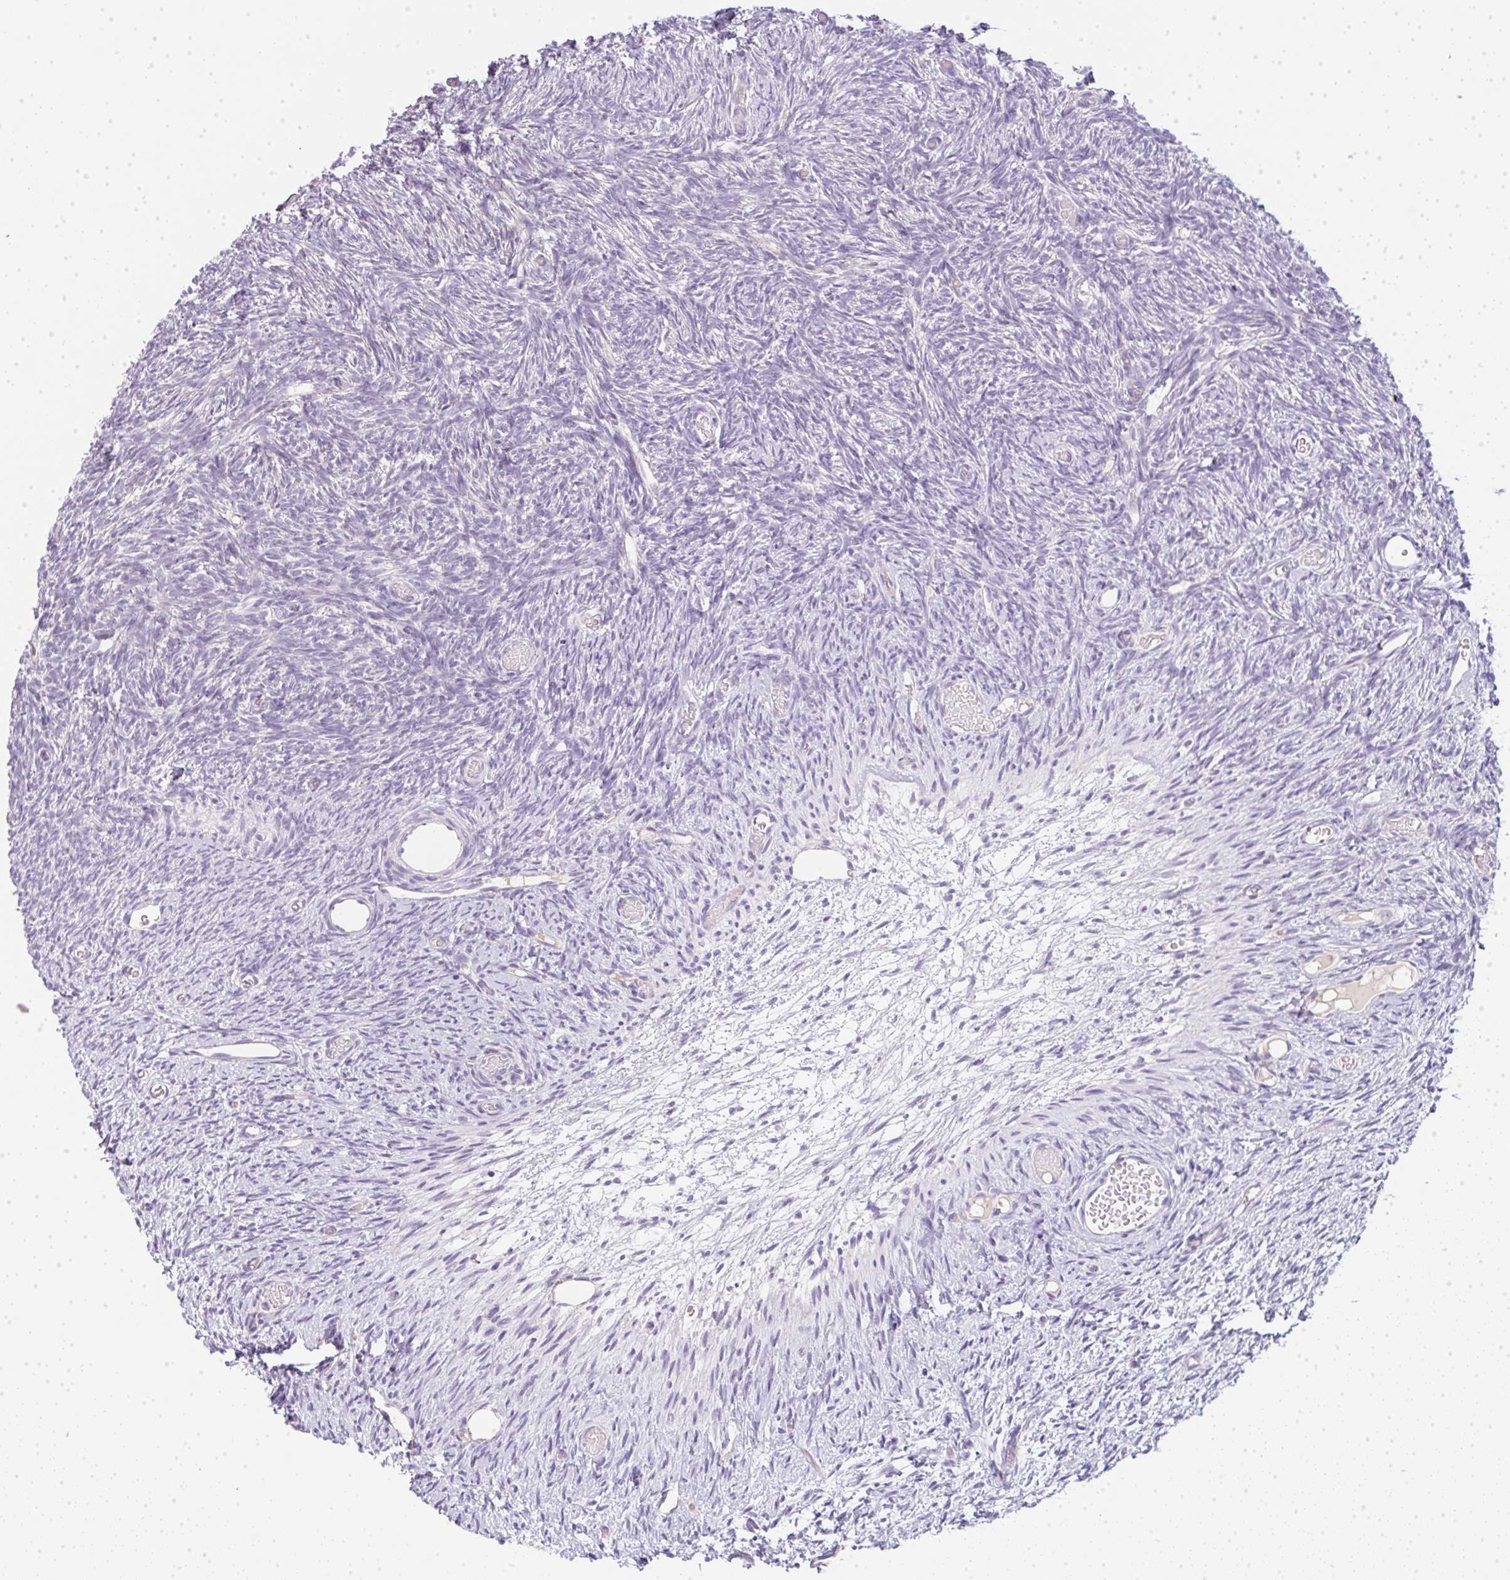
{"staining": {"intensity": "negative", "quantity": "none", "location": "none"}, "tissue": "ovary", "cell_type": "Ovarian stroma cells", "image_type": "normal", "snomed": [{"axis": "morphology", "description": "Normal tissue, NOS"}, {"axis": "topography", "description": "Ovary"}], "caption": "Ovarian stroma cells are negative for brown protein staining in benign ovary.", "gene": "LPAR4", "patient": {"sex": "female", "age": 39}}